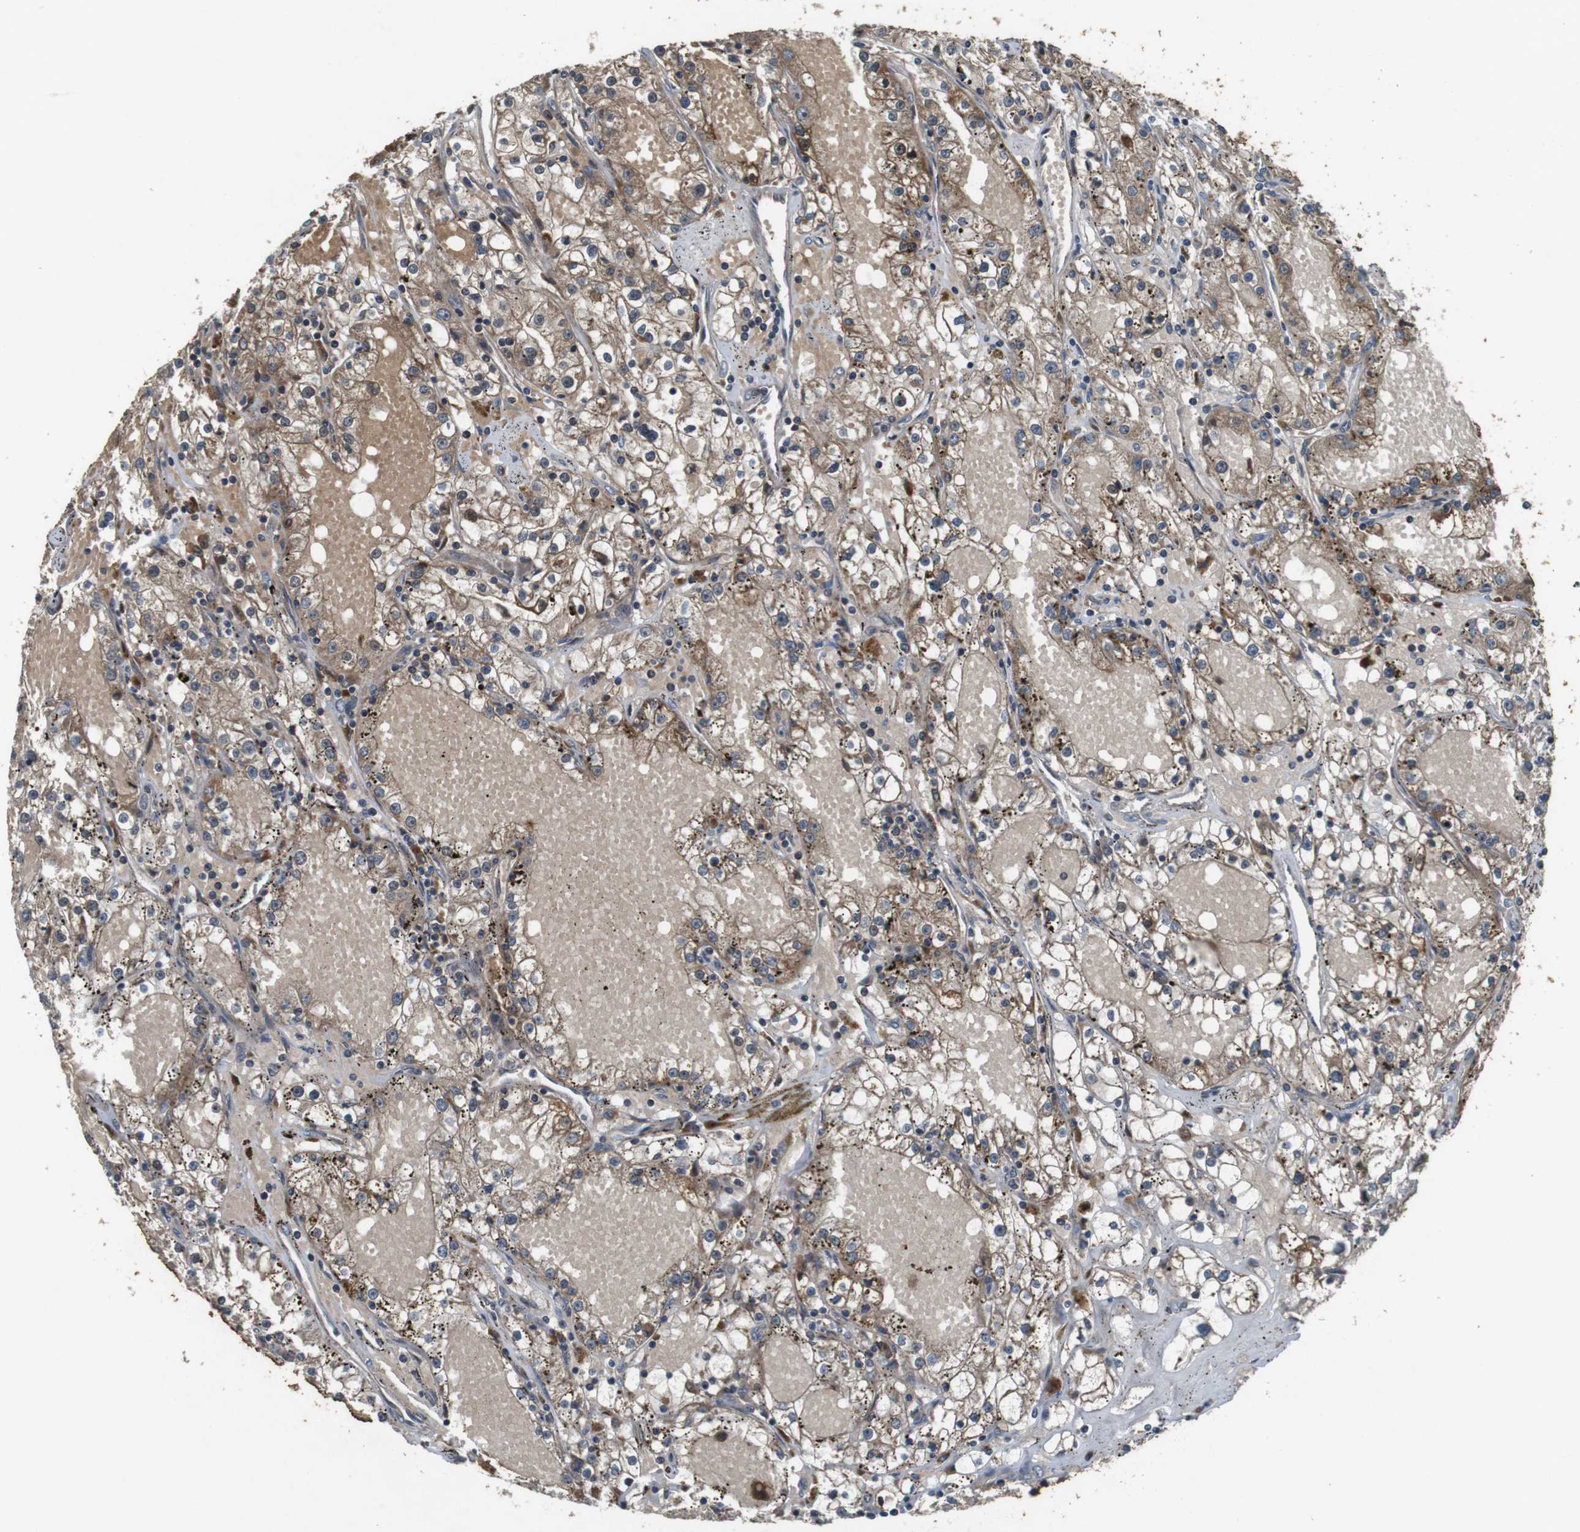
{"staining": {"intensity": "moderate", "quantity": ">75%", "location": "cytoplasmic/membranous"}, "tissue": "renal cancer", "cell_type": "Tumor cells", "image_type": "cancer", "snomed": [{"axis": "morphology", "description": "Adenocarcinoma, NOS"}, {"axis": "topography", "description": "Kidney"}], "caption": "Renal cancer (adenocarcinoma) was stained to show a protein in brown. There is medium levels of moderate cytoplasmic/membranous expression in approximately >75% of tumor cells.", "gene": "IFFO2", "patient": {"sex": "male", "age": 56}}